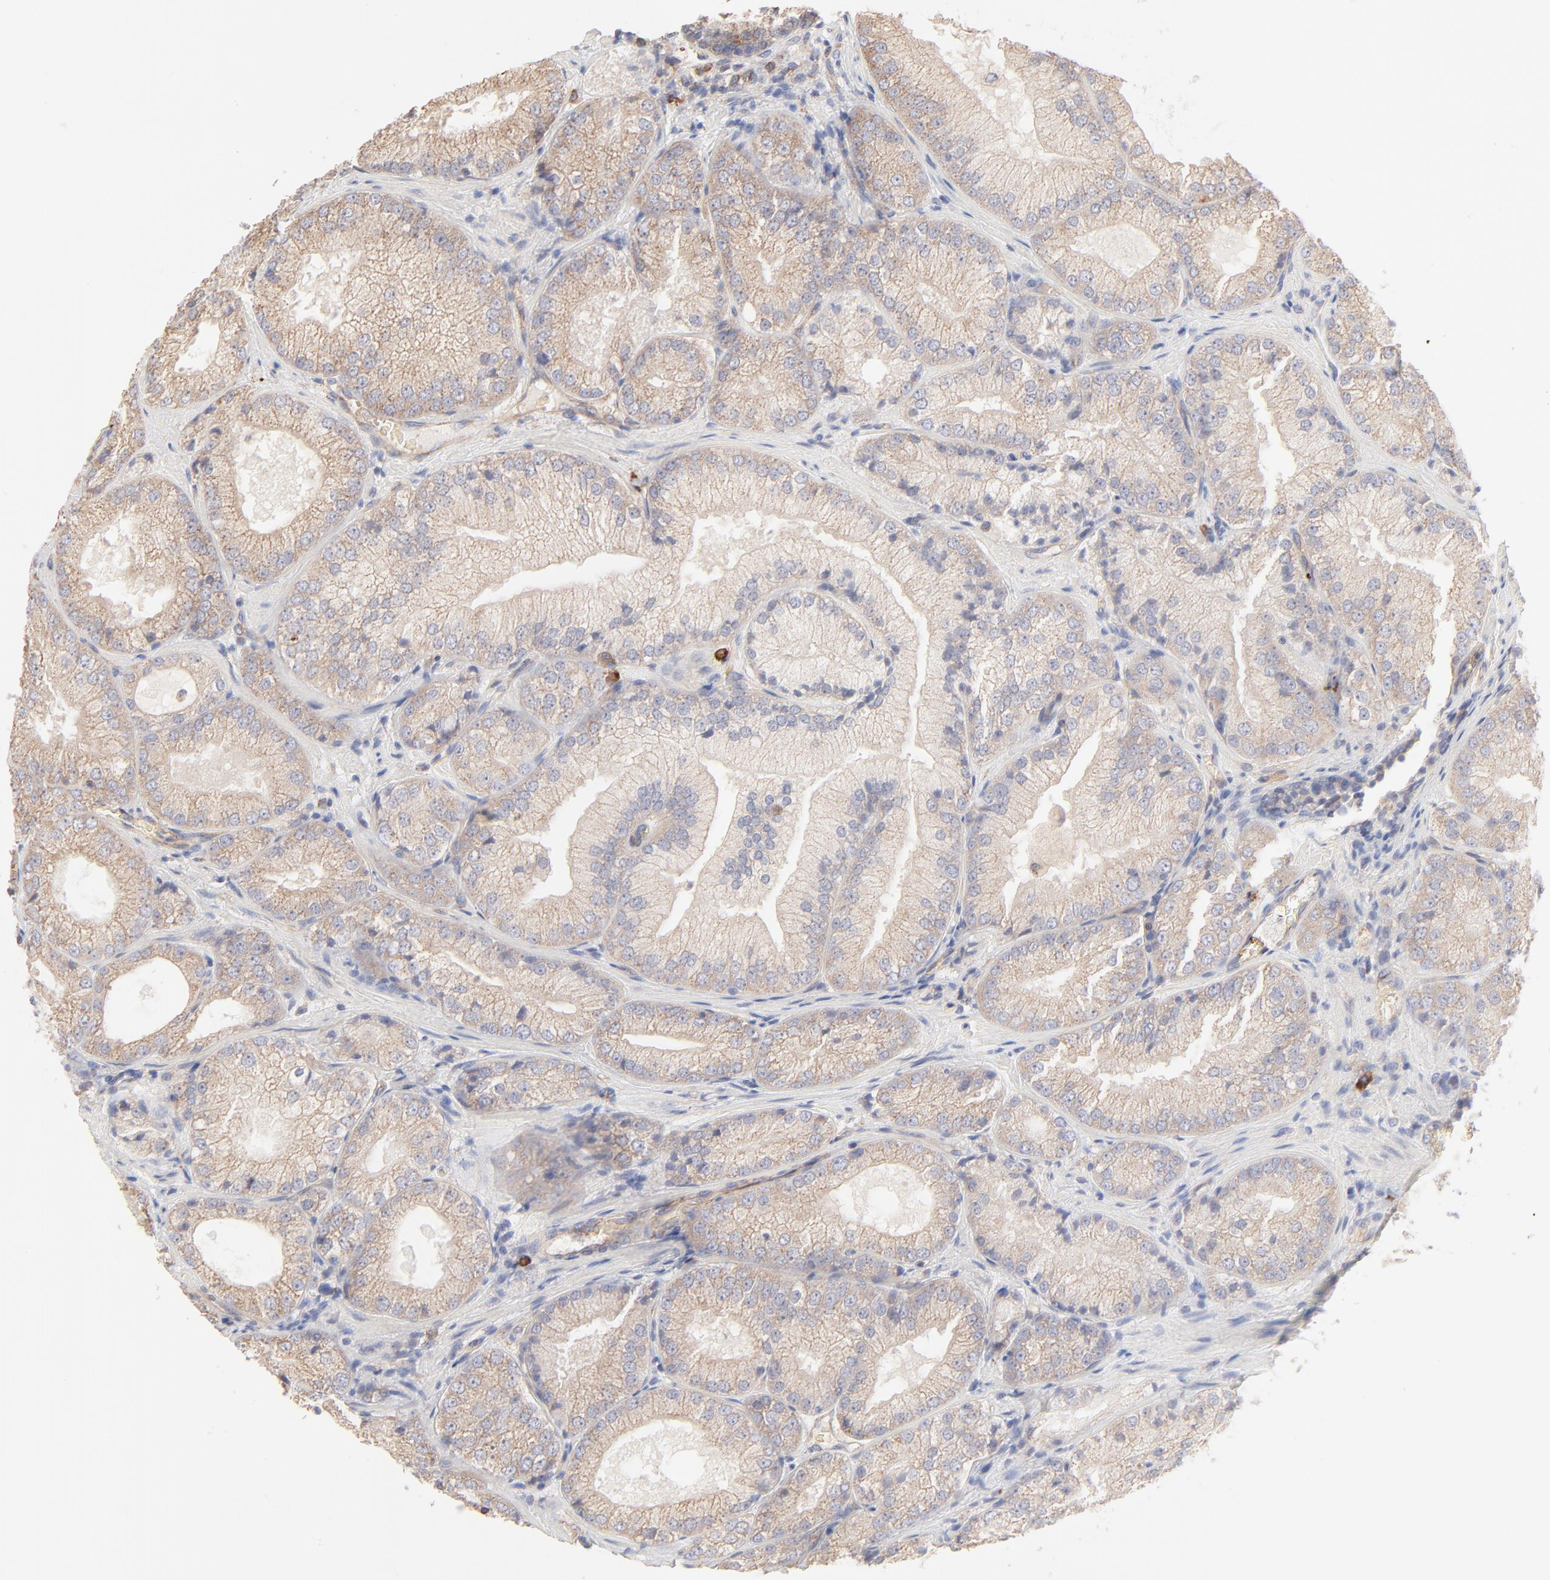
{"staining": {"intensity": "weak", "quantity": ">75%", "location": "cytoplasmic/membranous"}, "tissue": "prostate cancer", "cell_type": "Tumor cells", "image_type": "cancer", "snomed": [{"axis": "morphology", "description": "Adenocarcinoma, Low grade"}, {"axis": "topography", "description": "Prostate"}], "caption": "This image demonstrates low-grade adenocarcinoma (prostate) stained with IHC to label a protein in brown. The cytoplasmic/membranous of tumor cells show weak positivity for the protein. Nuclei are counter-stained blue.", "gene": "SPTB", "patient": {"sex": "male", "age": 60}}